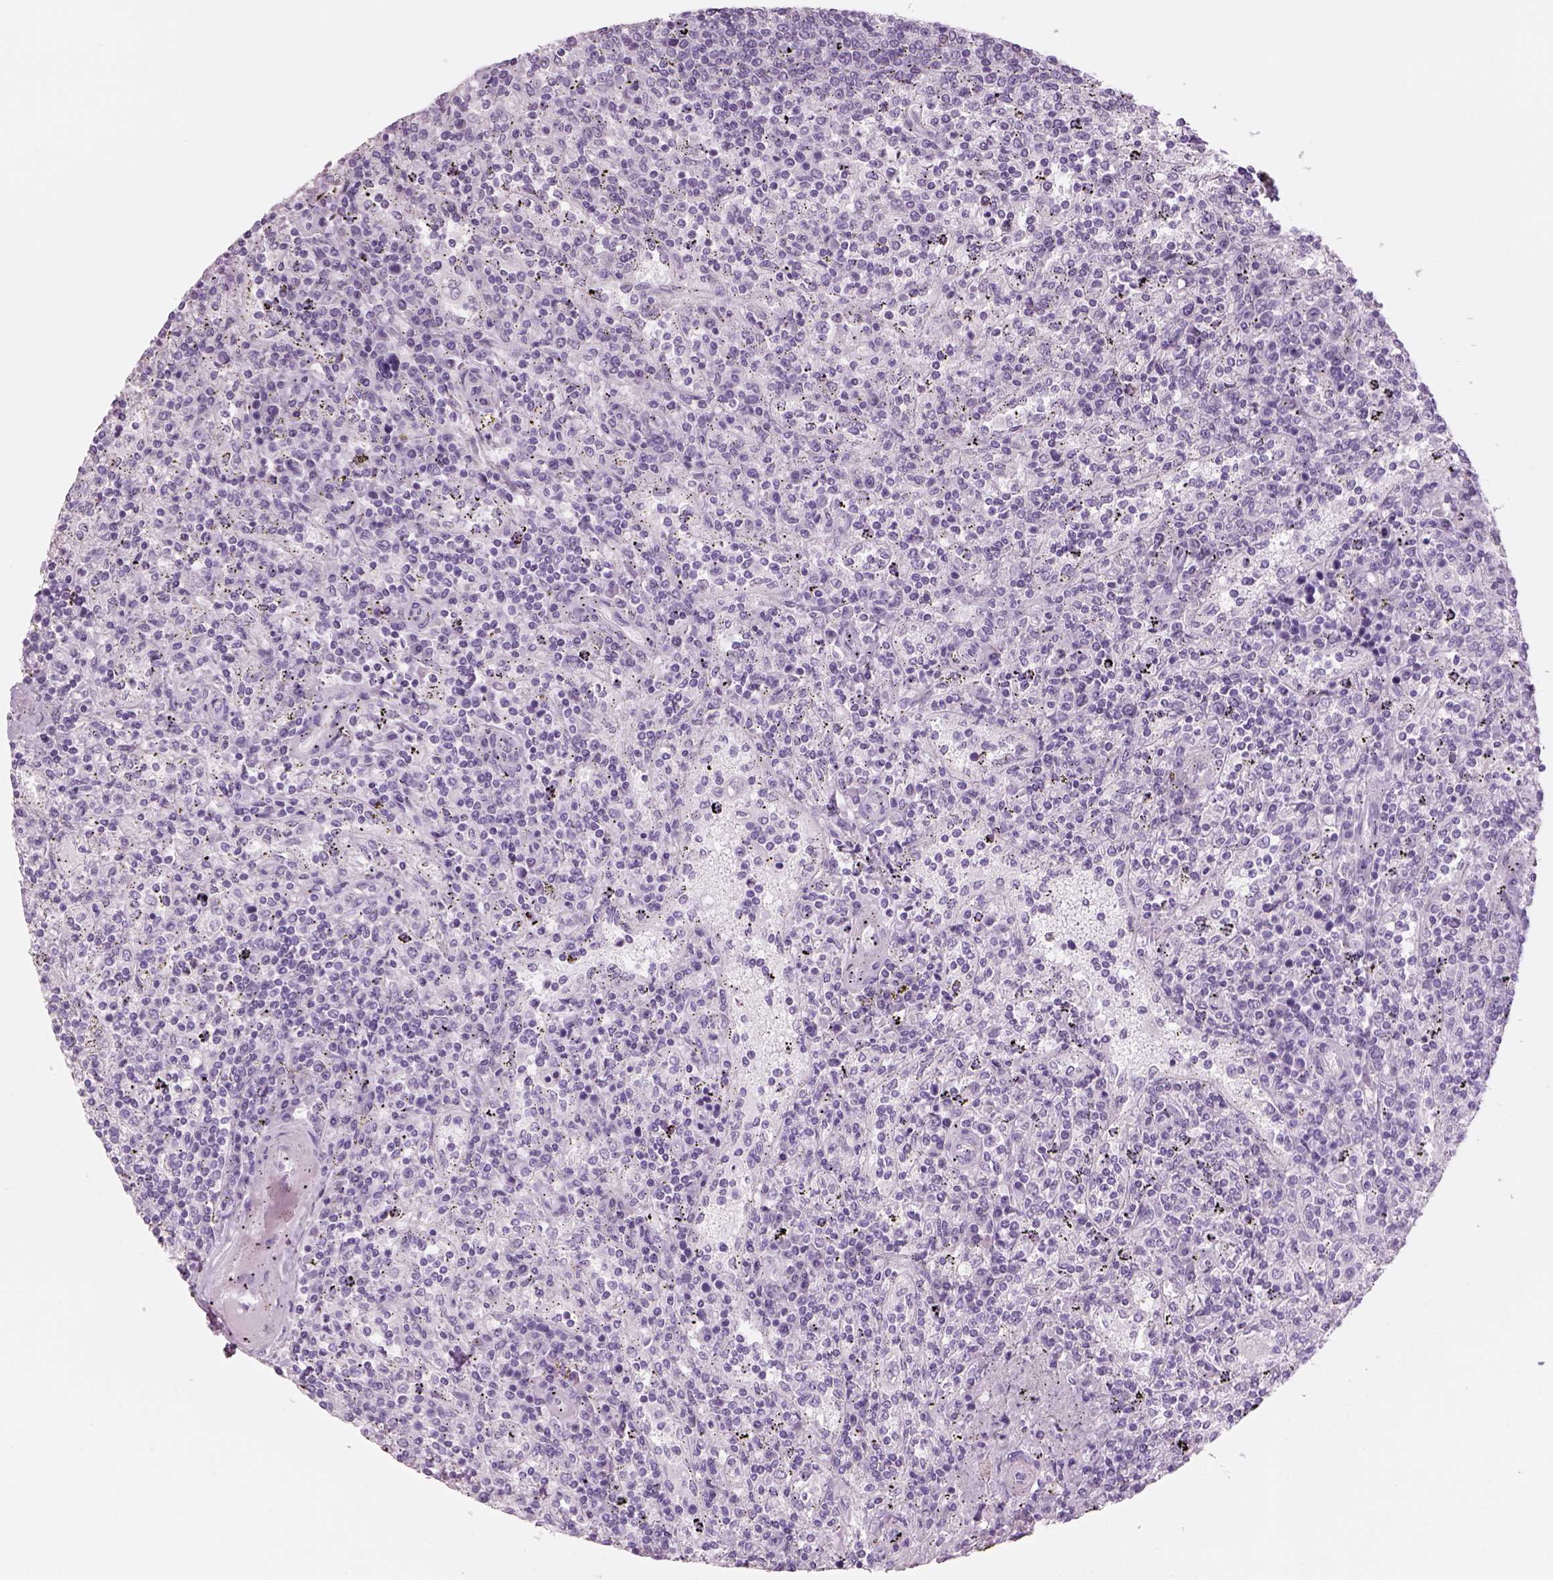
{"staining": {"intensity": "negative", "quantity": "none", "location": "none"}, "tissue": "lymphoma", "cell_type": "Tumor cells", "image_type": "cancer", "snomed": [{"axis": "morphology", "description": "Malignant lymphoma, non-Hodgkin's type, Low grade"}, {"axis": "topography", "description": "Spleen"}], "caption": "Immunohistochemical staining of lymphoma shows no significant expression in tumor cells.", "gene": "RHO", "patient": {"sex": "male", "age": 62}}